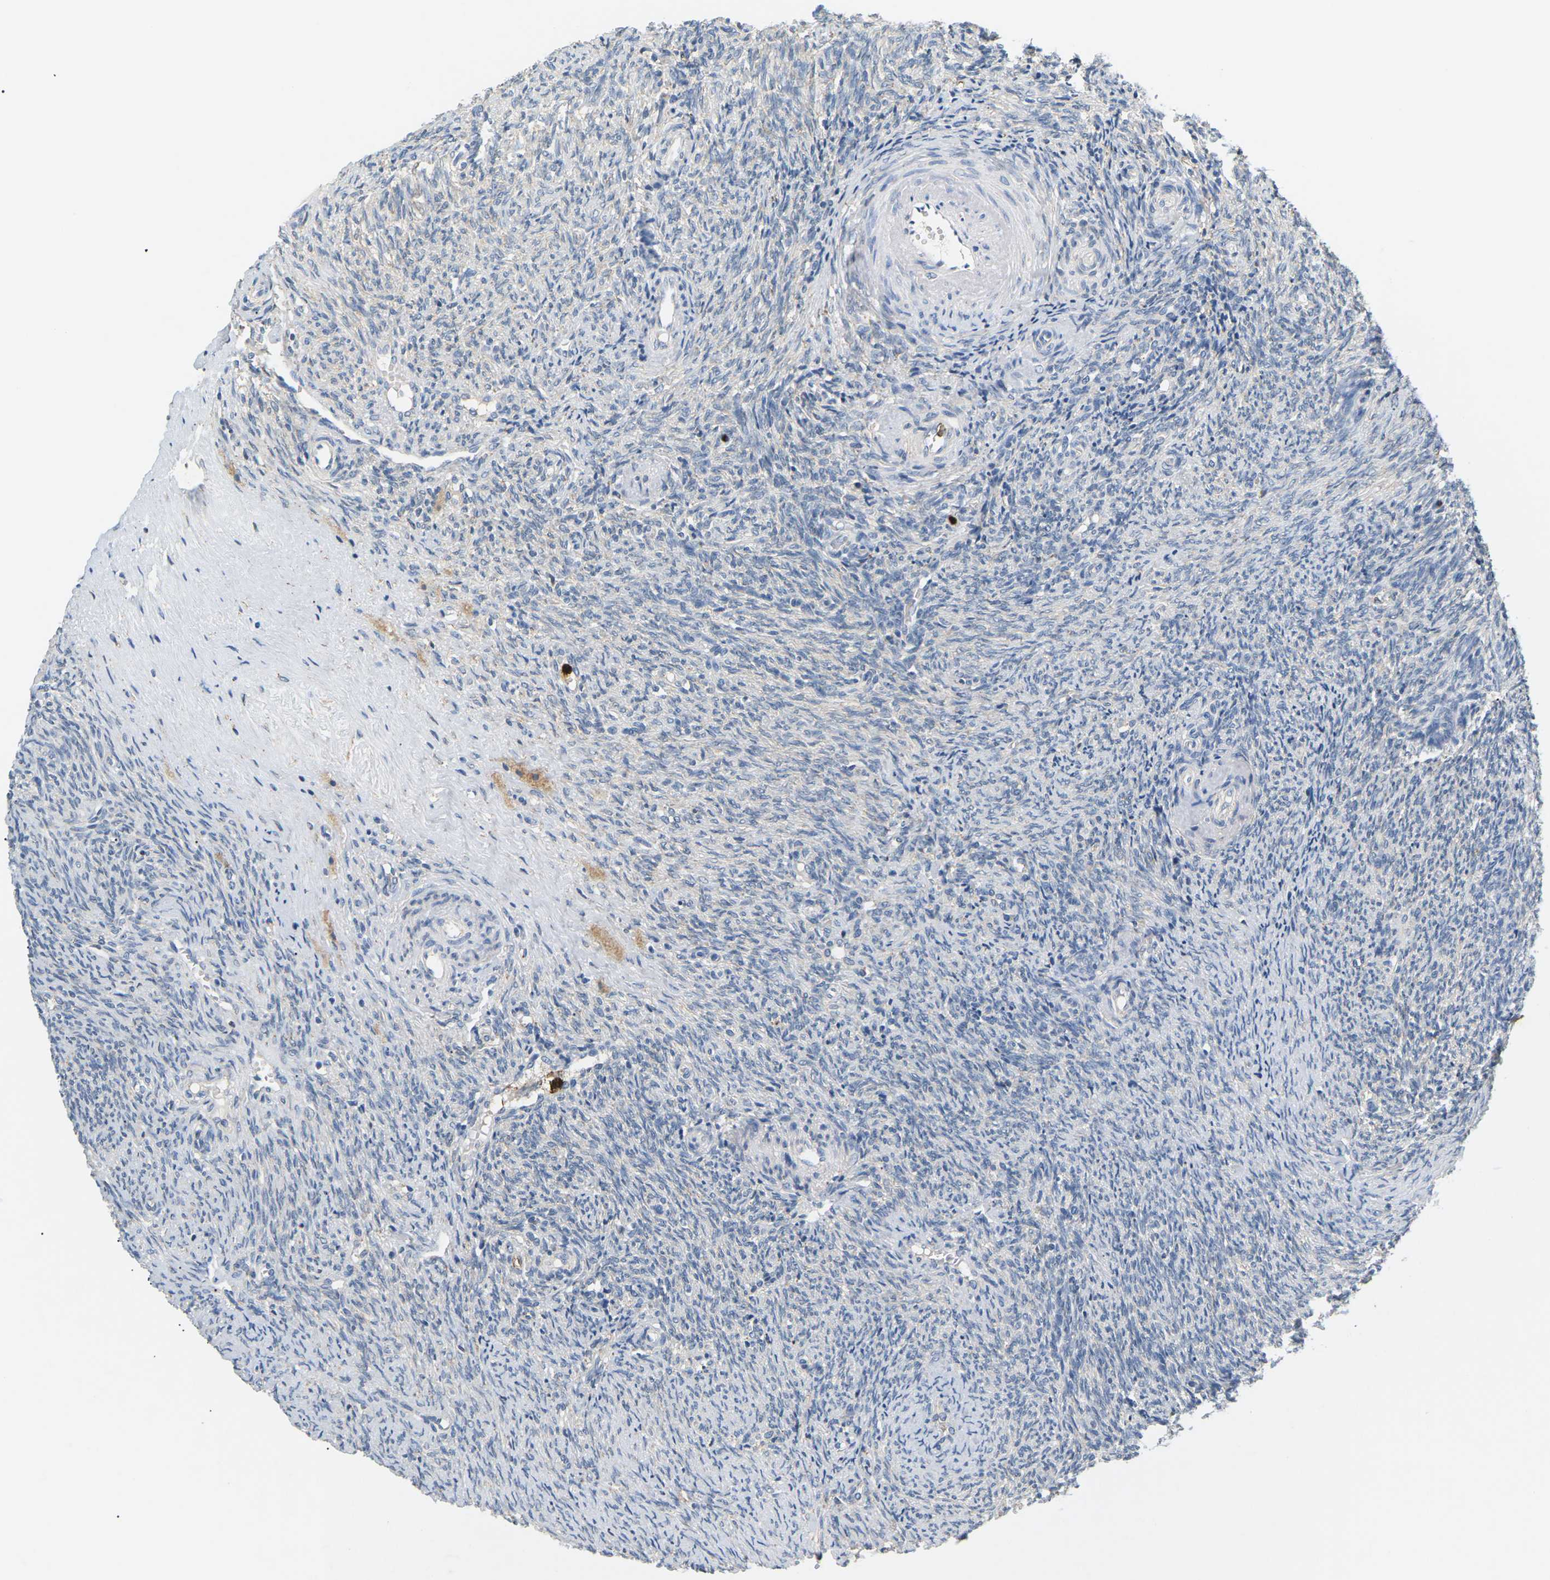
{"staining": {"intensity": "negative", "quantity": "none", "location": "none"}, "tissue": "ovary", "cell_type": "Ovarian stroma cells", "image_type": "normal", "snomed": [{"axis": "morphology", "description": "Normal tissue, NOS"}, {"axis": "topography", "description": "Ovary"}], "caption": "A high-resolution histopathology image shows IHC staining of normal ovary, which reveals no significant positivity in ovarian stroma cells. Brightfield microscopy of IHC stained with DAB (3,3'-diaminobenzidine) (brown) and hematoxylin (blue), captured at high magnification.", "gene": "ADM", "patient": {"sex": "female", "age": 41}}